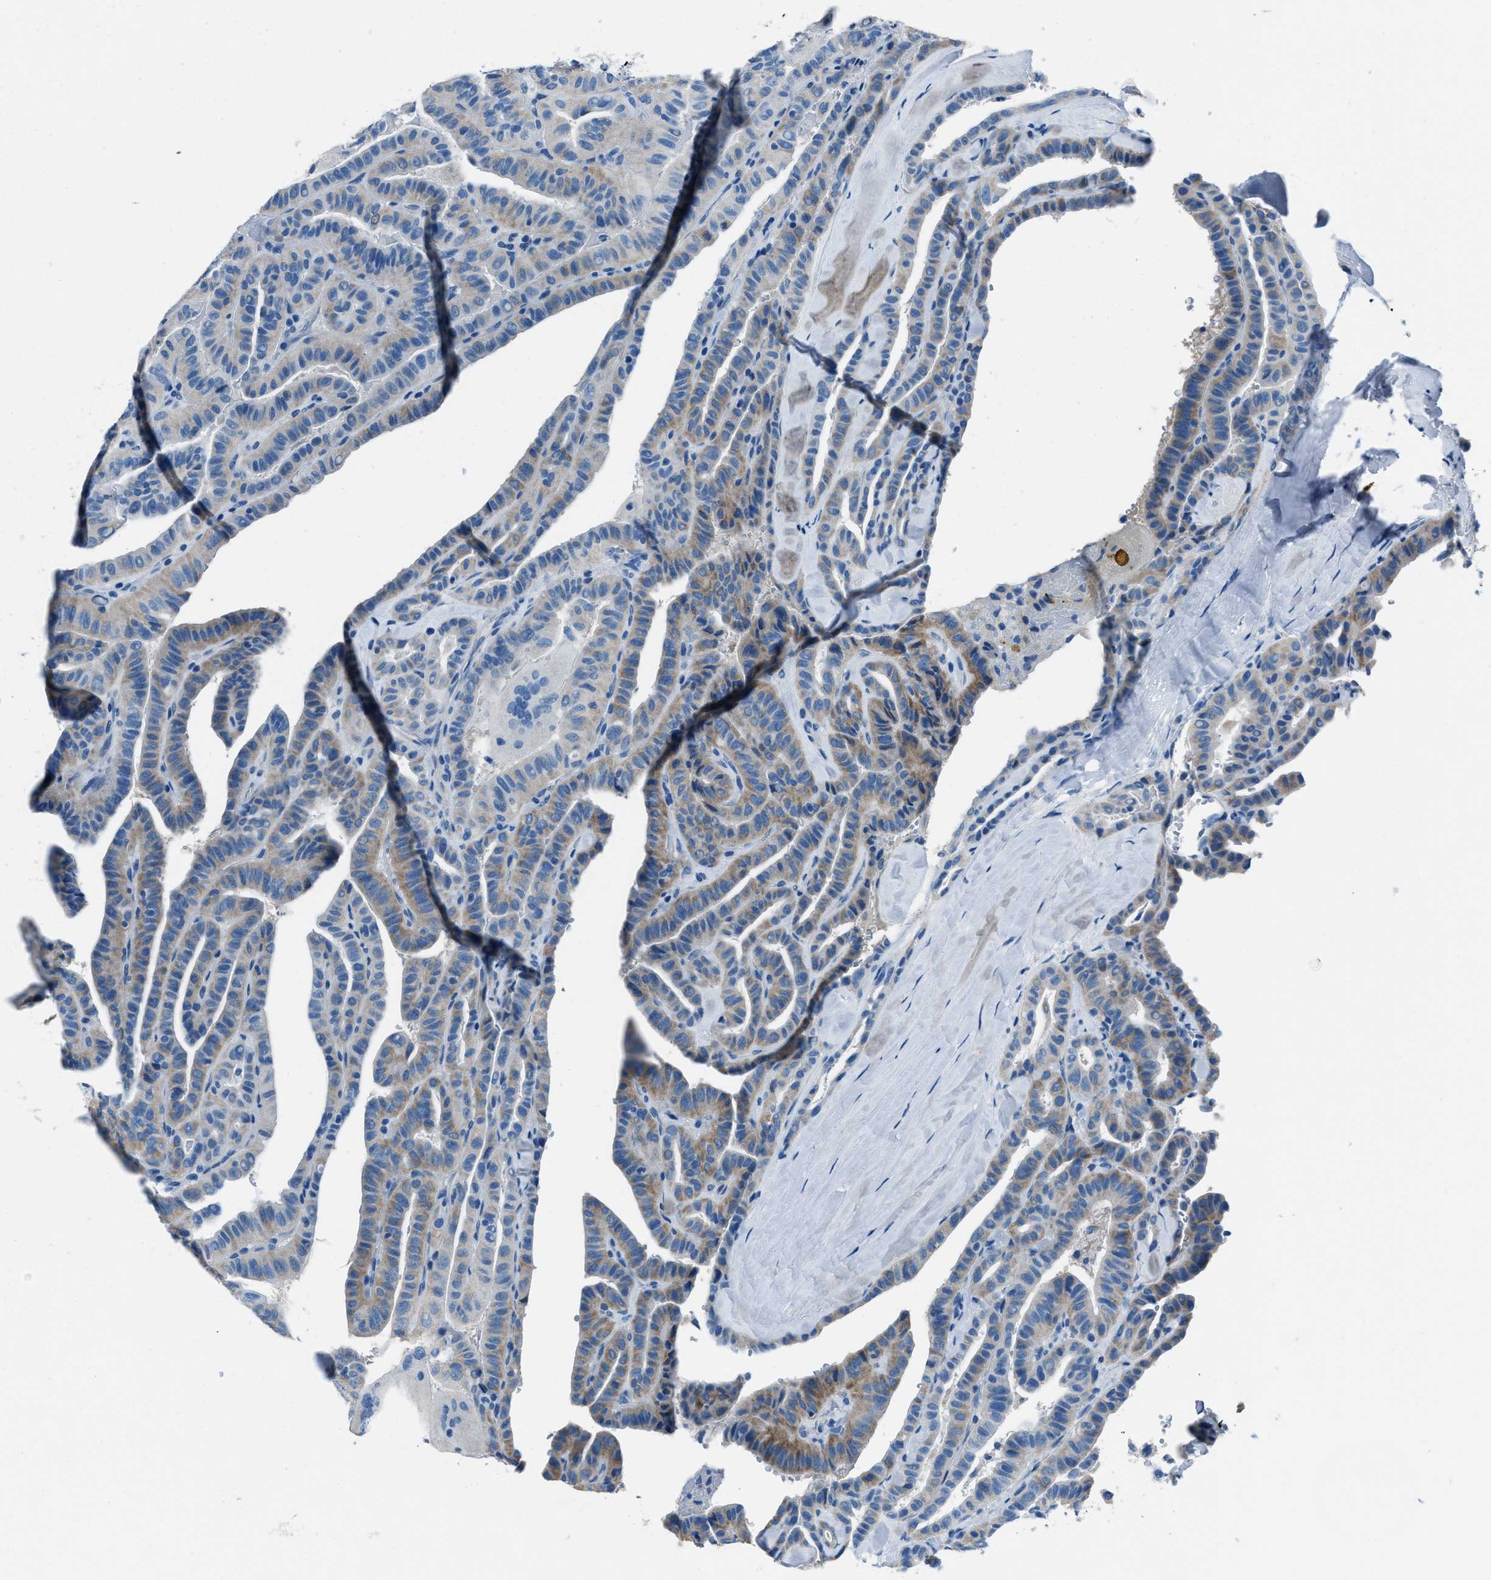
{"staining": {"intensity": "weak", "quantity": ">75%", "location": "cytoplasmic/membranous"}, "tissue": "thyroid cancer", "cell_type": "Tumor cells", "image_type": "cancer", "snomed": [{"axis": "morphology", "description": "Papillary adenocarcinoma, NOS"}, {"axis": "topography", "description": "Thyroid gland"}], "caption": "Human thyroid cancer stained with a brown dye demonstrates weak cytoplasmic/membranous positive positivity in approximately >75% of tumor cells.", "gene": "AMACR", "patient": {"sex": "male", "age": 77}}